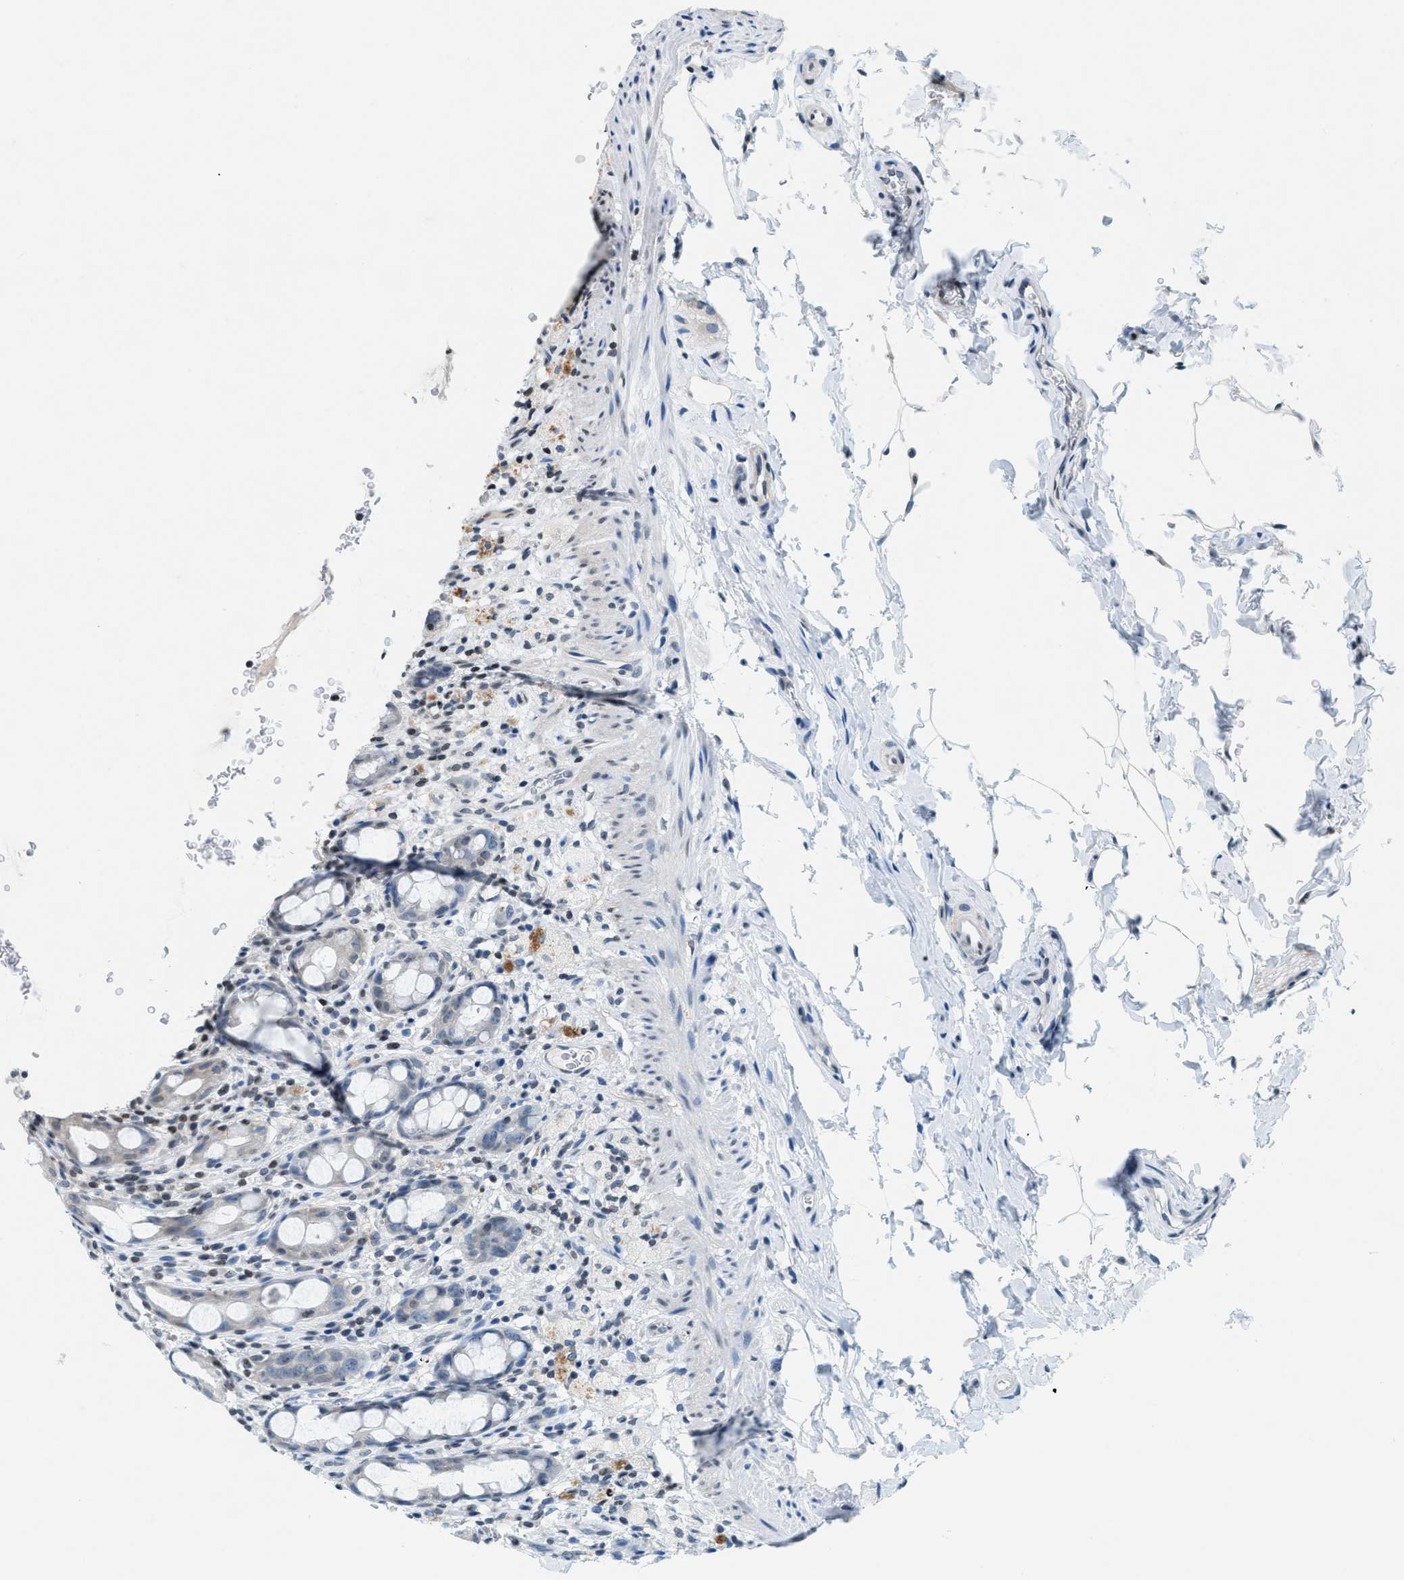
{"staining": {"intensity": "negative", "quantity": "none", "location": "none"}, "tissue": "rectum", "cell_type": "Glandular cells", "image_type": "normal", "snomed": [{"axis": "morphology", "description": "Normal tissue, NOS"}, {"axis": "topography", "description": "Rectum"}], "caption": "This is a histopathology image of immunohistochemistry (IHC) staining of normal rectum, which shows no staining in glandular cells.", "gene": "UVRAG", "patient": {"sex": "male", "age": 44}}